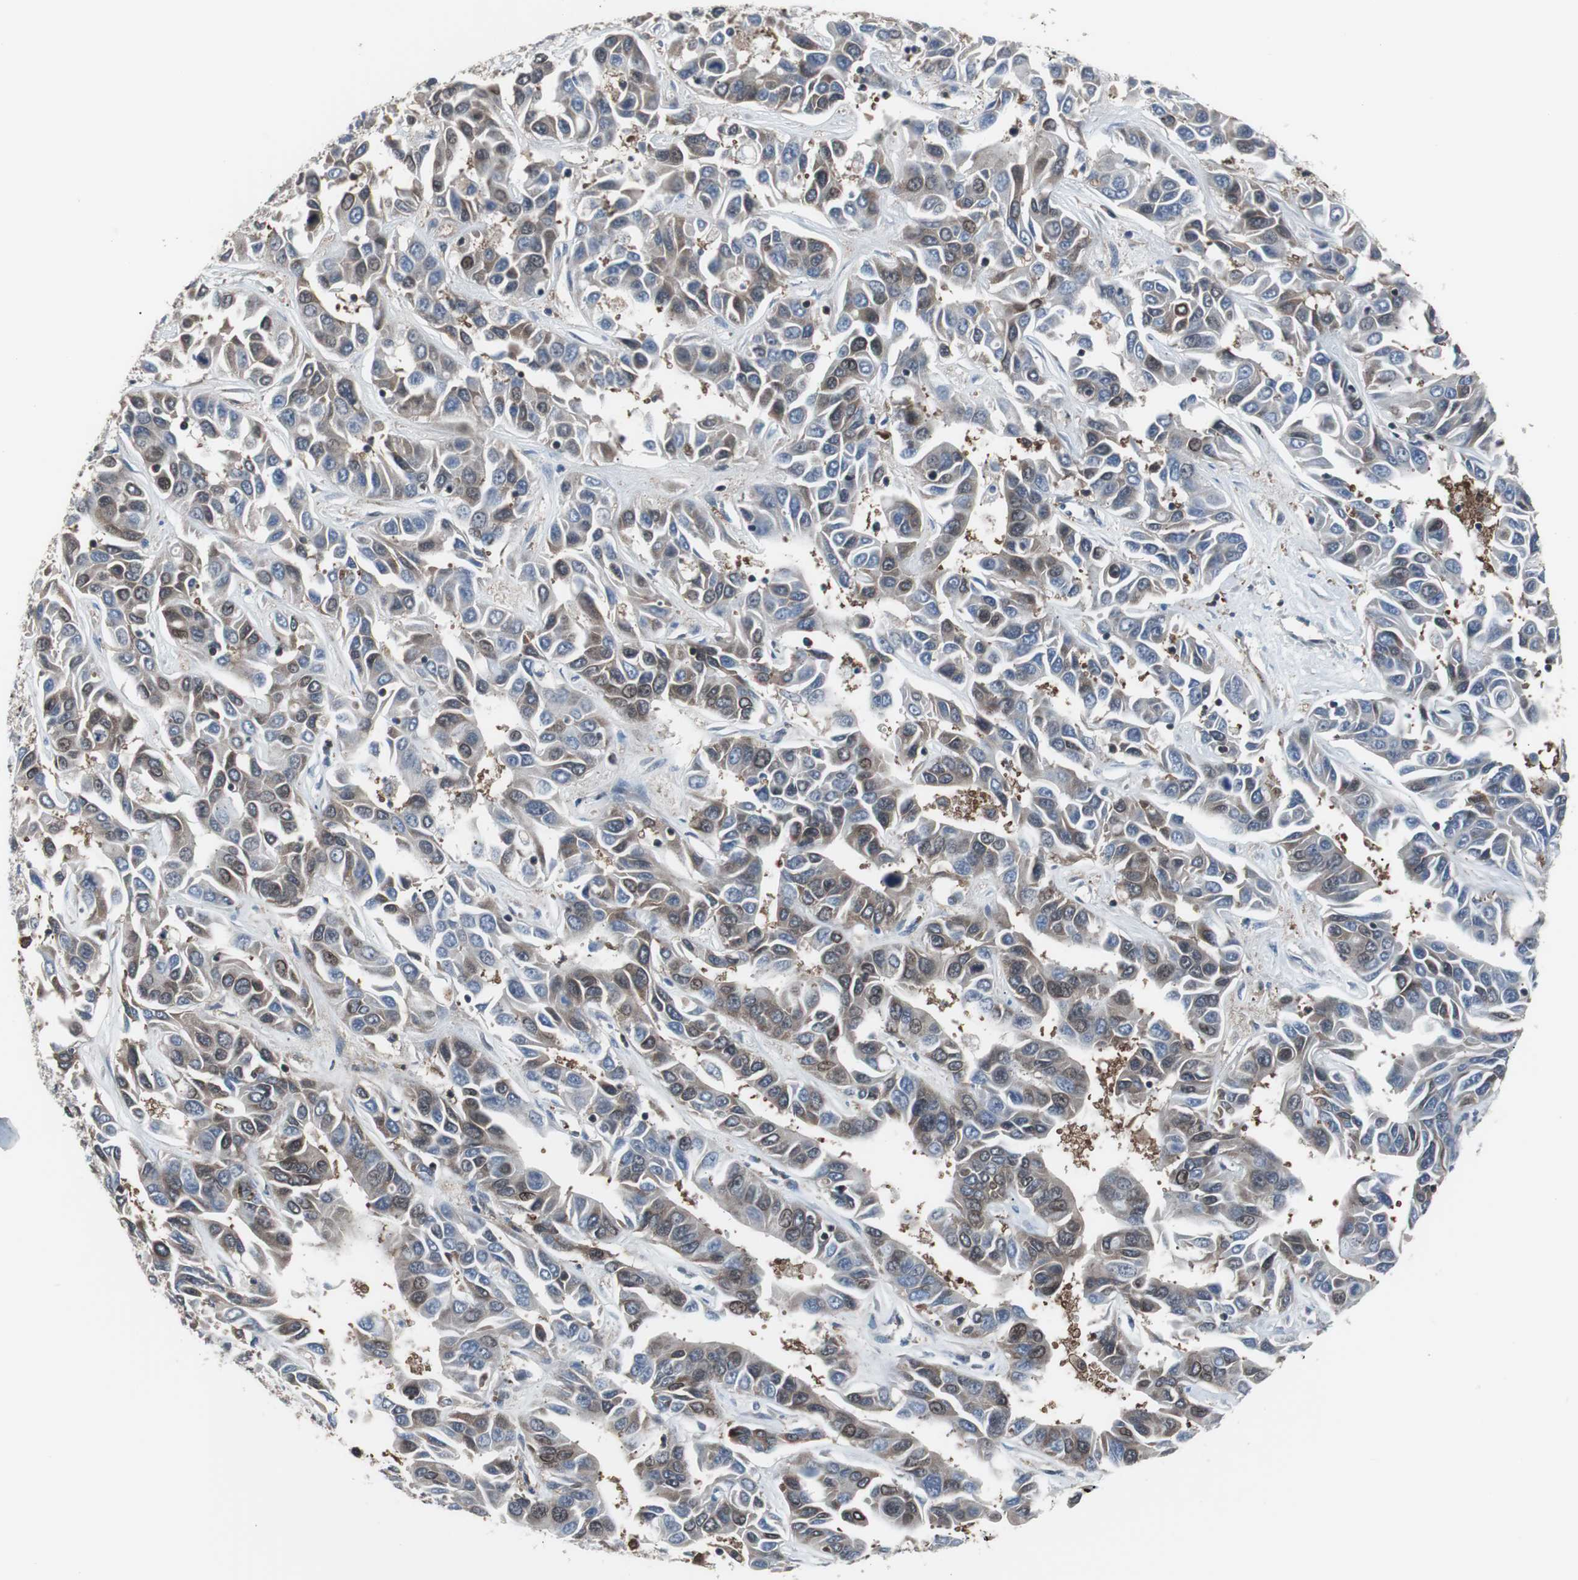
{"staining": {"intensity": "weak", "quantity": ">75%", "location": "cytoplasmic/membranous"}, "tissue": "liver cancer", "cell_type": "Tumor cells", "image_type": "cancer", "snomed": [{"axis": "morphology", "description": "Cholangiocarcinoma"}, {"axis": "topography", "description": "Liver"}], "caption": "An immunohistochemistry (IHC) image of tumor tissue is shown. Protein staining in brown highlights weak cytoplasmic/membranous positivity in liver cancer within tumor cells.", "gene": "PAK1", "patient": {"sex": "female", "age": 52}}